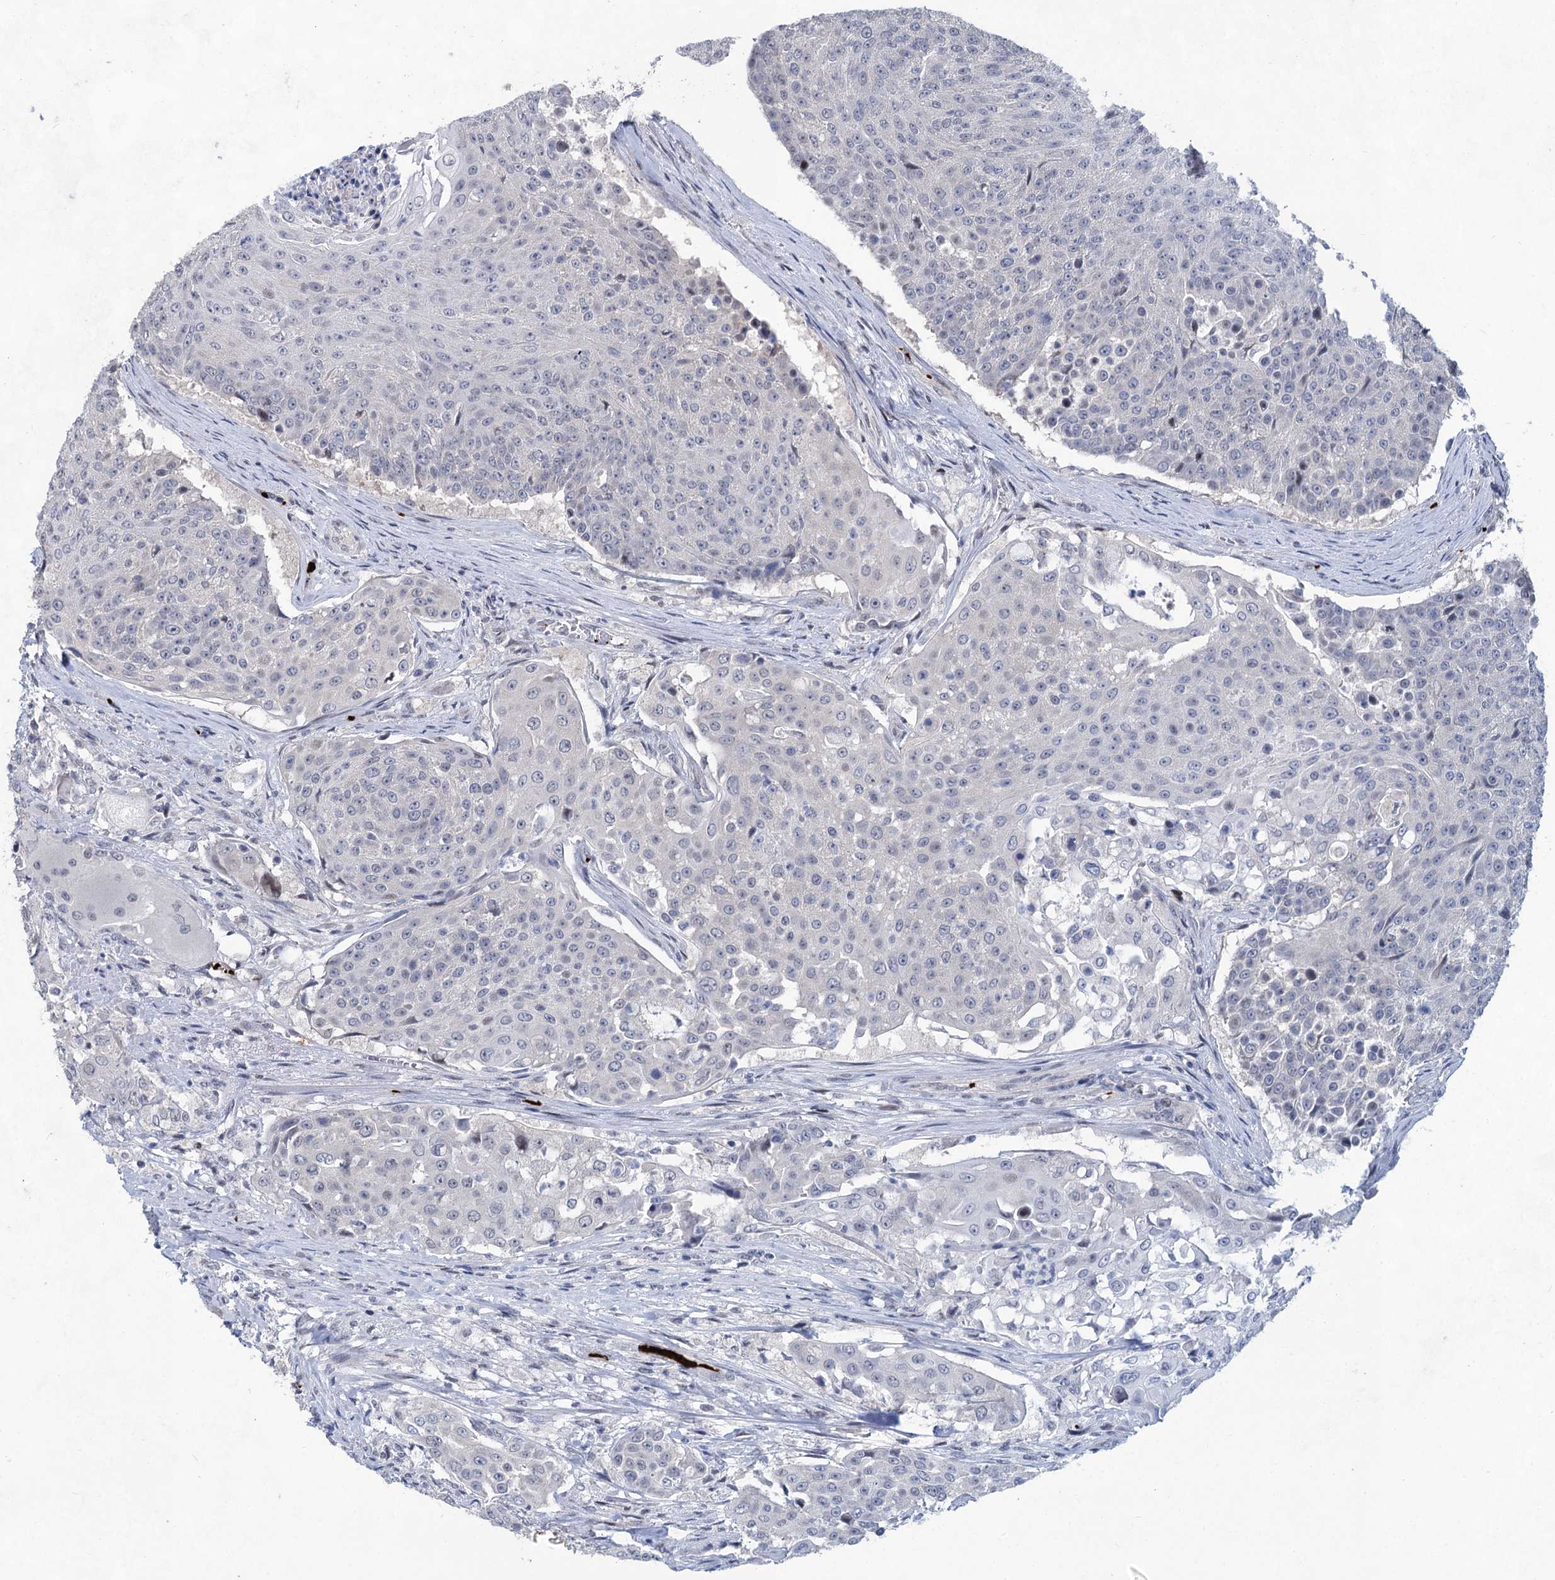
{"staining": {"intensity": "negative", "quantity": "none", "location": "none"}, "tissue": "urothelial cancer", "cell_type": "Tumor cells", "image_type": "cancer", "snomed": [{"axis": "morphology", "description": "Urothelial carcinoma, High grade"}, {"axis": "topography", "description": "Urinary bladder"}], "caption": "Urothelial cancer was stained to show a protein in brown. There is no significant staining in tumor cells.", "gene": "MON2", "patient": {"sex": "female", "age": 63}}